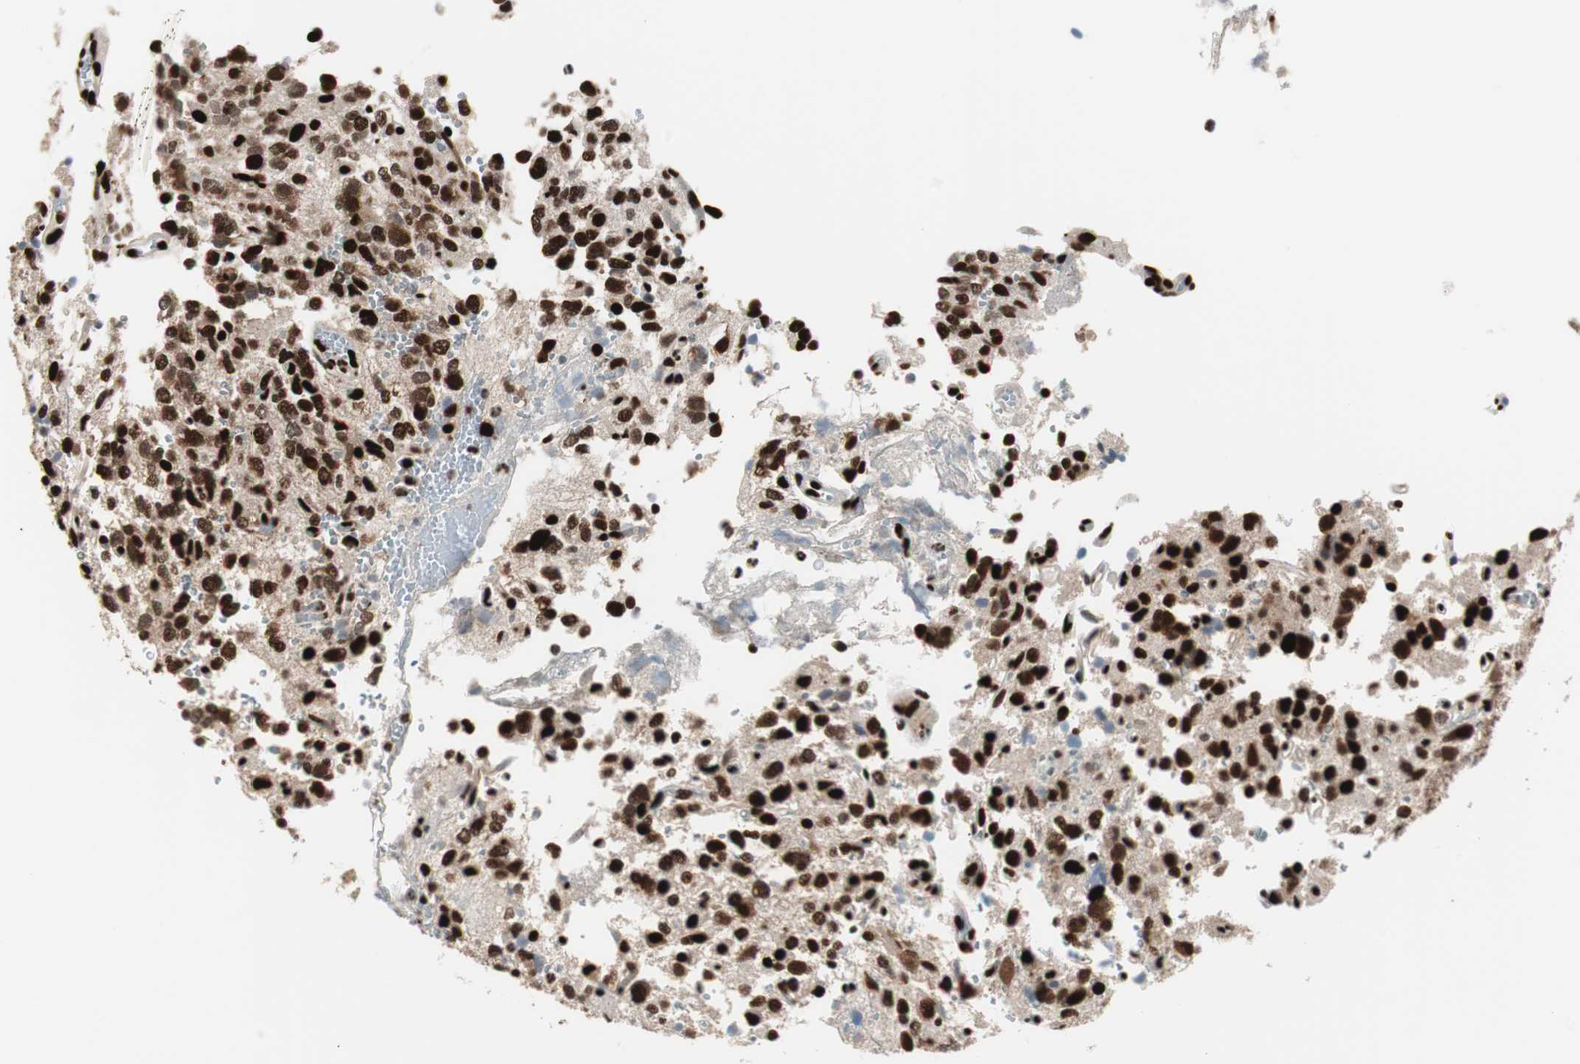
{"staining": {"intensity": "strong", "quantity": ">75%", "location": "nuclear"}, "tissue": "glioma", "cell_type": "Tumor cells", "image_type": "cancer", "snomed": [{"axis": "morphology", "description": "Glioma, malignant, High grade"}, {"axis": "topography", "description": "Brain"}], "caption": "Immunohistochemistry micrograph of neoplastic tissue: human malignant glioma (high-grade) stained using immunohistochemistry (IHC) shows high levels of strong protein expression localized specifically in the nuclear of tumor cells, appearing as a nuclear brown color.", "gene": "PSME3", "patient": {"sex": "male", "age": 47}}